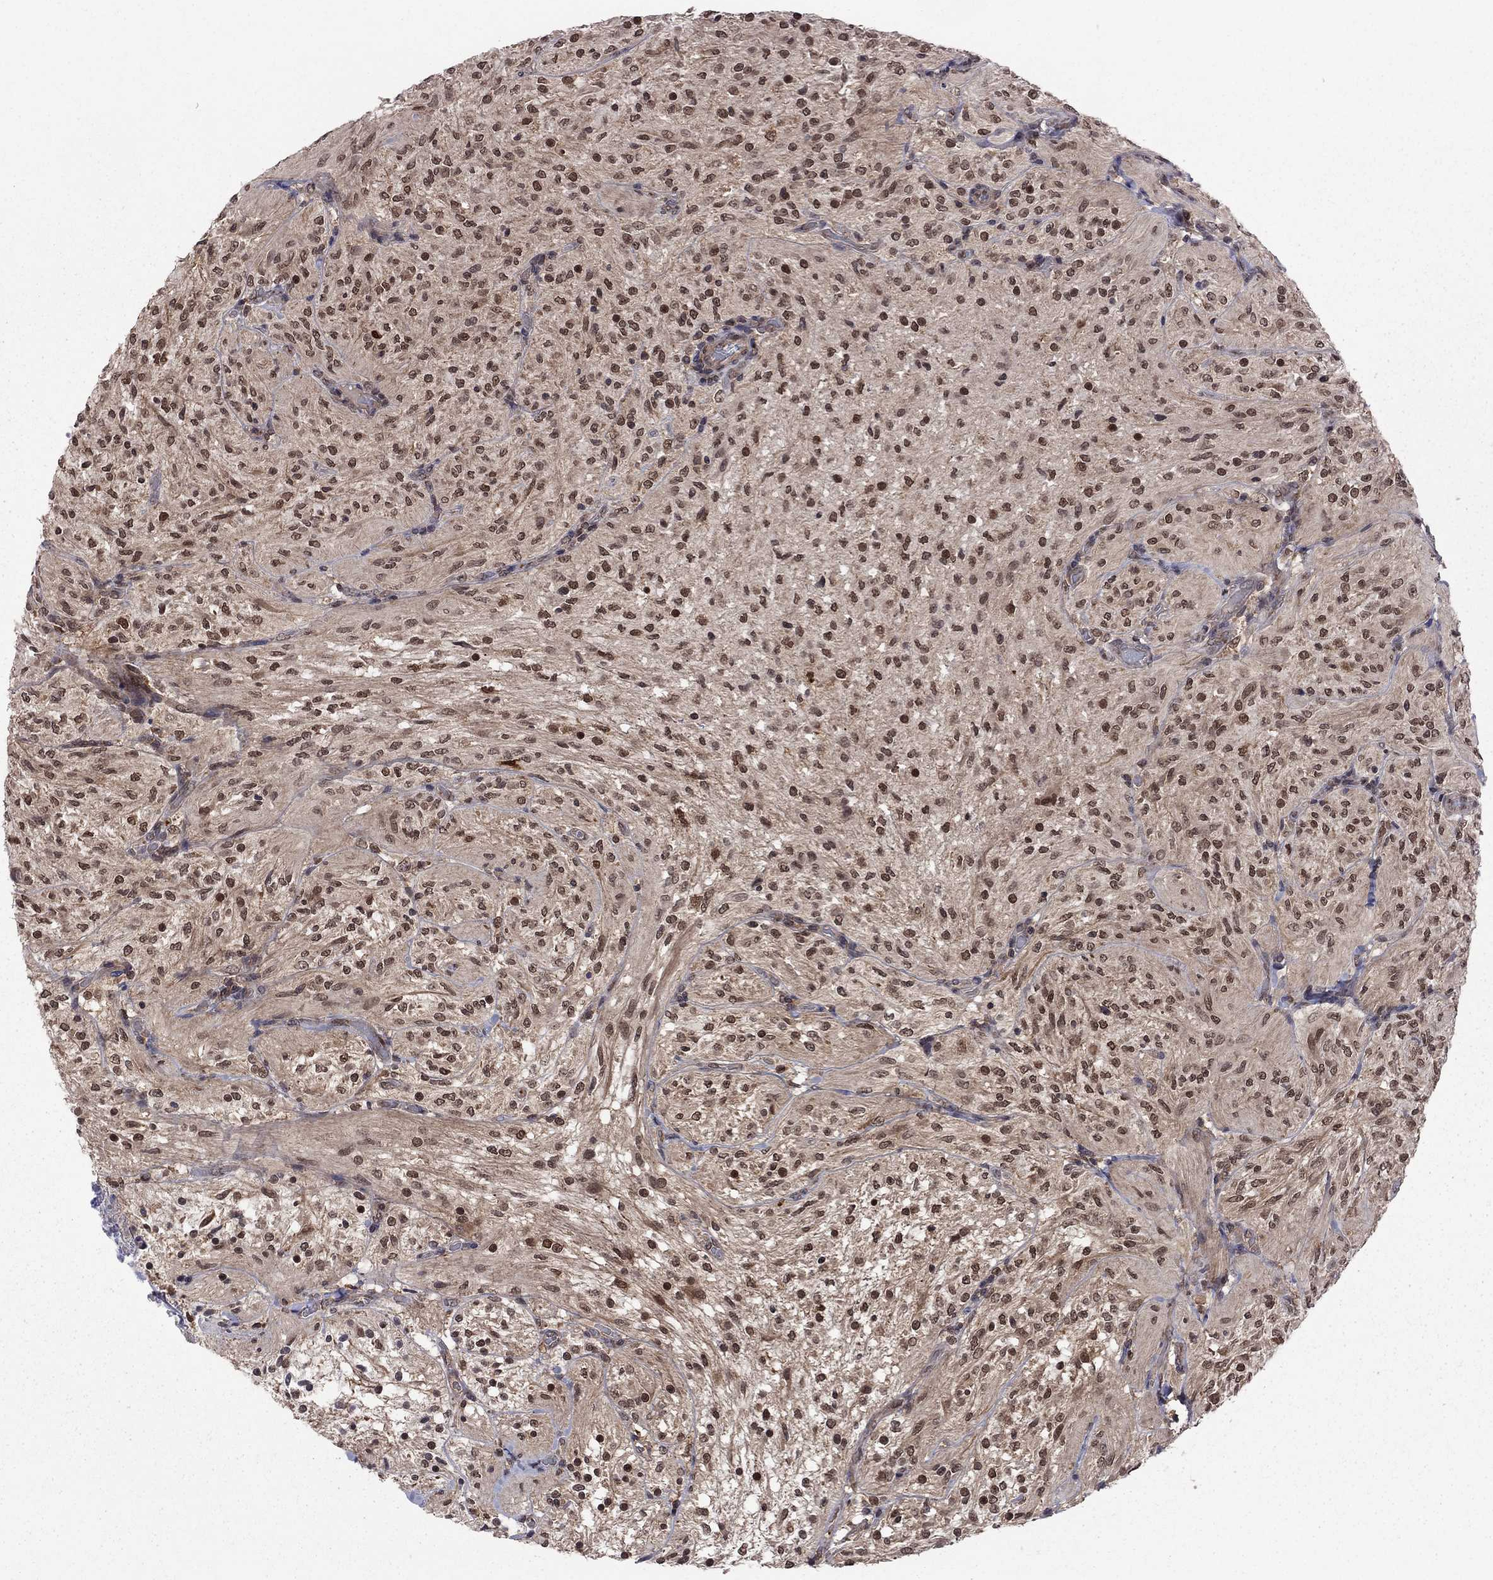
{"staining": {"intensity": "strong", "quantity": ">75%", "location": "nuclear"}, "tissue": "glioma", "cell_type": "Tumor cells", "image_type": "cancer", "snomed": [{"axis": "morphology", "description": "Glioma, malignant, Low grade"}, {"axis": "topography", "description": "Brain"}], "caption": "This micrograph reveals malignant glioma (low-grade) stained with immunohistochemistry to label a protein in brown. The nuclear of tumor cells show strong positivity for the protein. Nuclei are counter-stained blue.", "gene": "GPAA1", "patient": {"sex": "male", "age": 3}}